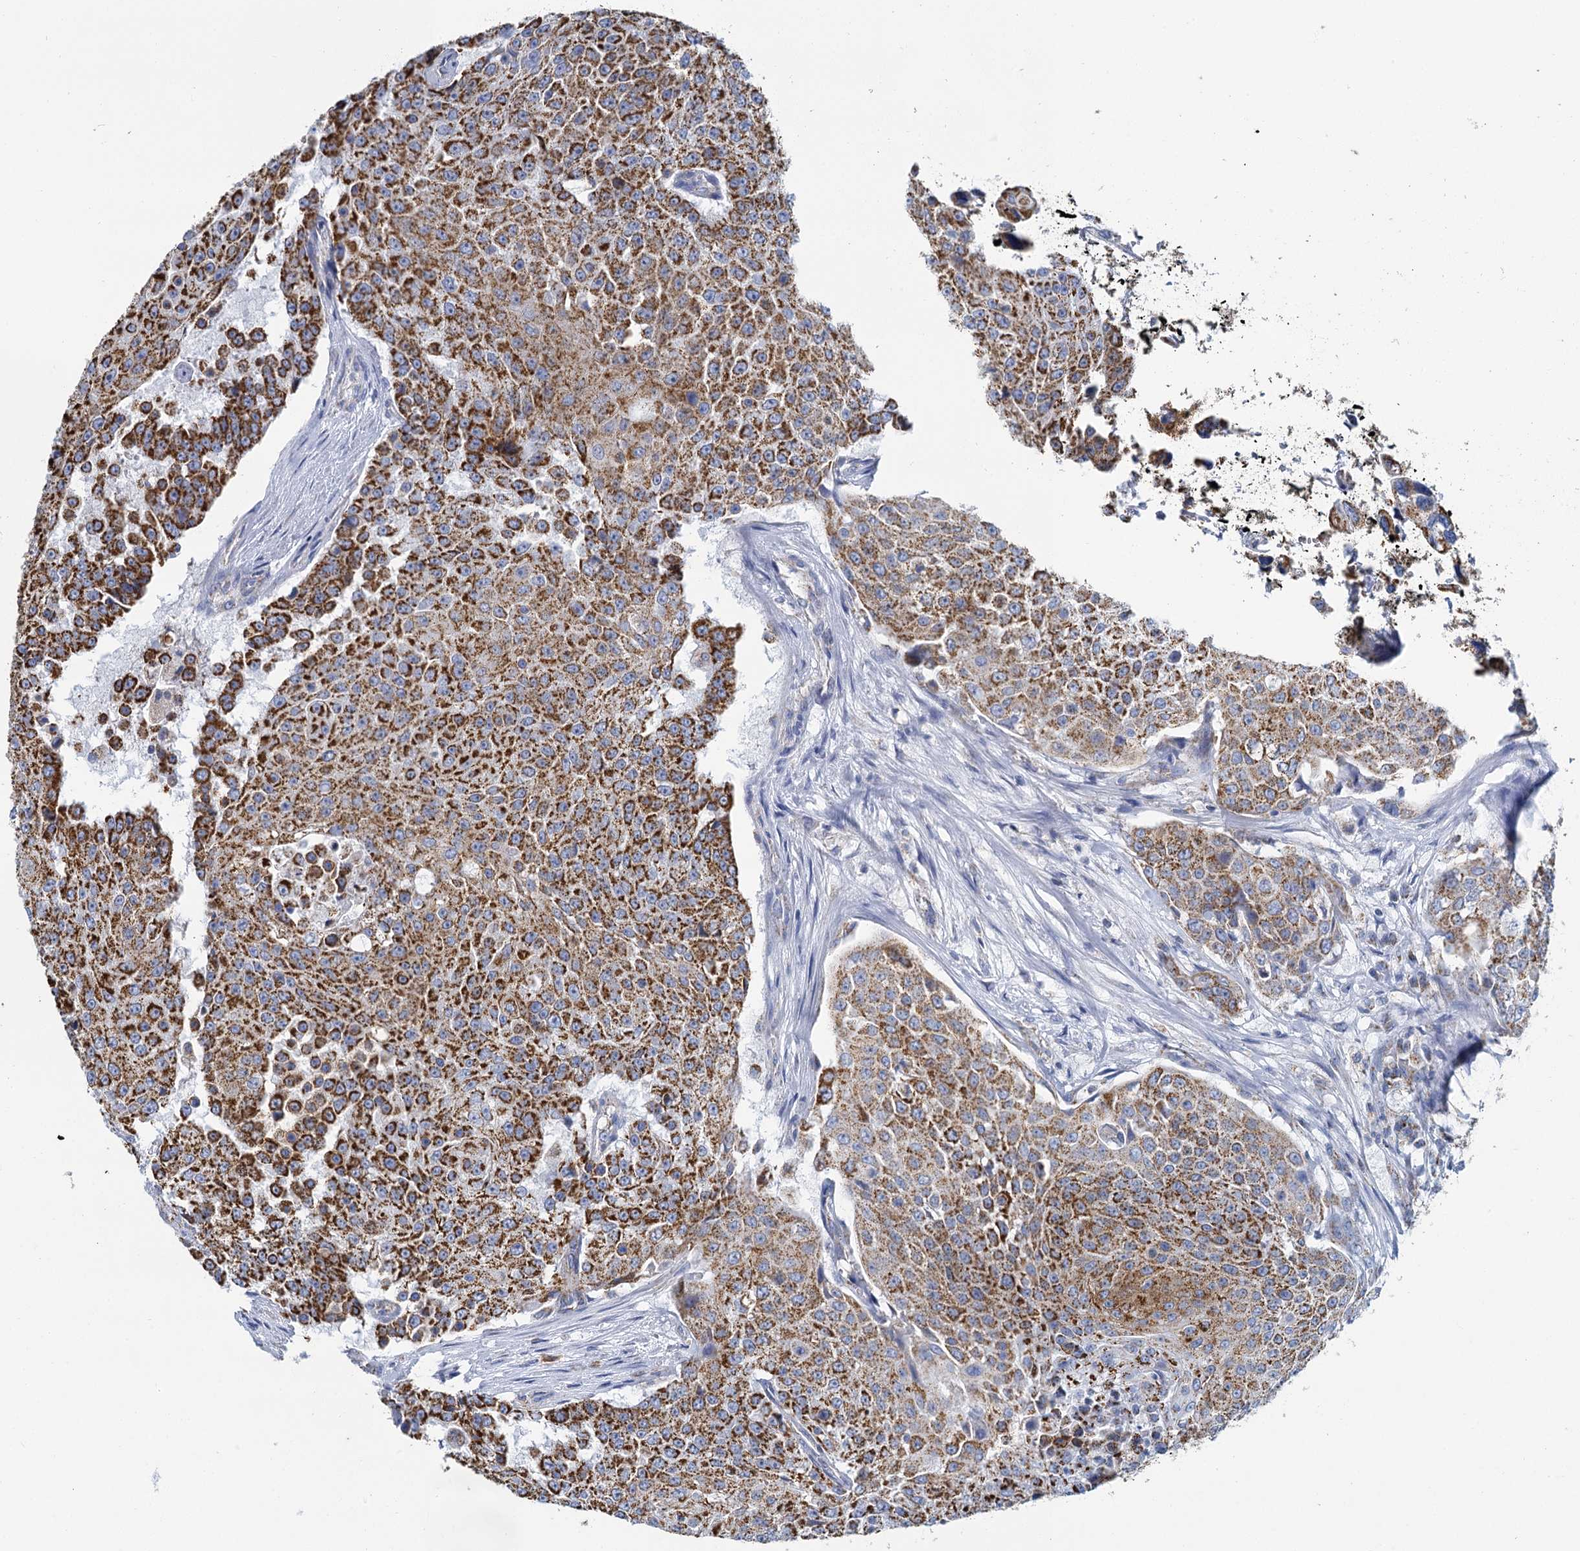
{"staining": {"intensity": "strong", "quantity": ">75%", "location": "cytoplasmic/membranous"}, "tissue": "urothelial cancer", "cell_type": "Tumor cells", "image_type": "cancer", "snomed": [{"axis": "morphology", "description": "Urothelial carcinoma, High grade"}, {"axis": "topography", "description": "Urinary bladder"}], "caption": "Urothelial carcinoma (high-grade) stained with IHC shows strong cytoplasmic/membranous expression in approximately >75% of tumor cells.", "gene": "CCP110", "patient": {"sex": "female", "age": 63}}